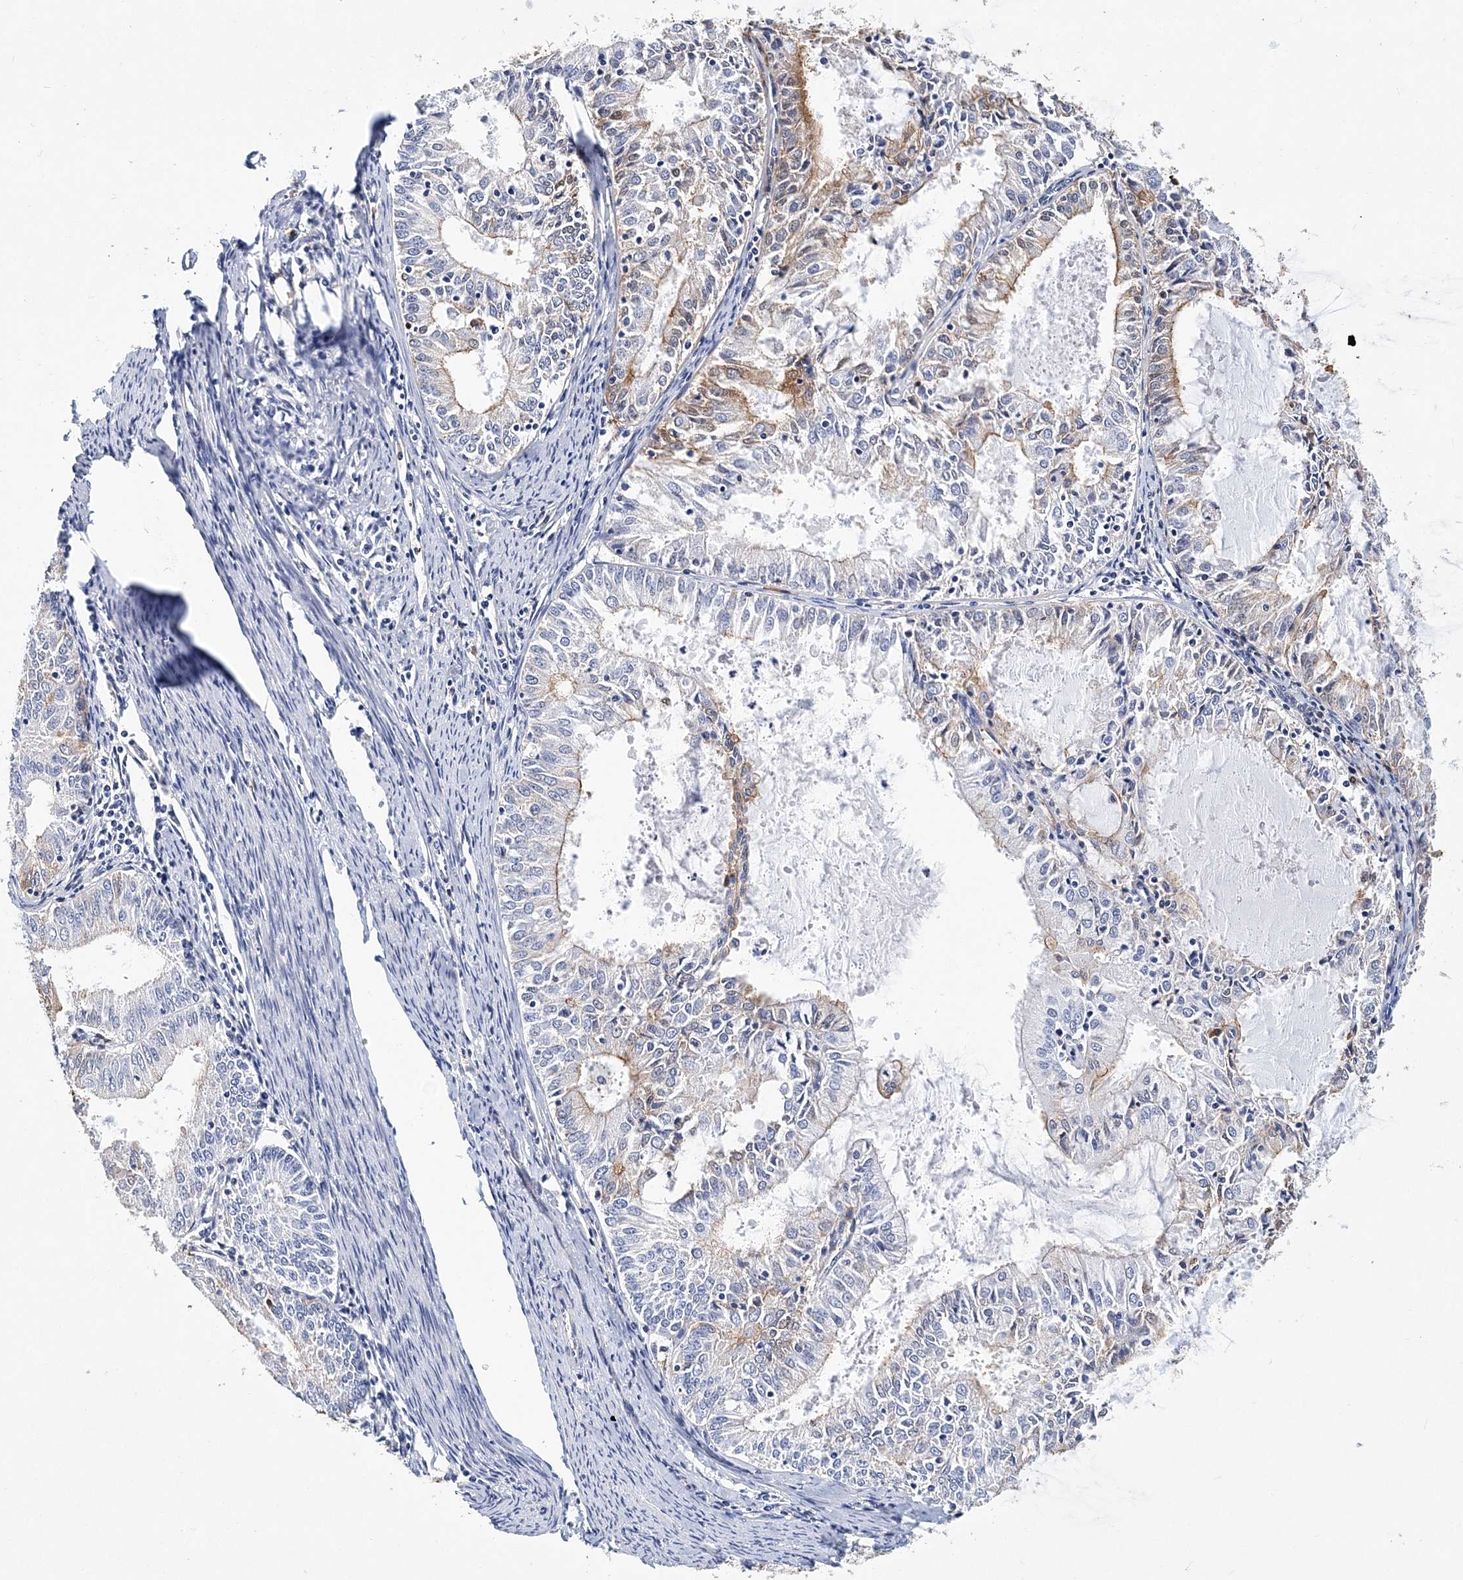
{"staining": {"intensity": "moderate", "quantity": "25%-75%", "location": "cytoplasmic/membranous"}, "tissue": "endometrial cancer", "cell_type": "Tumor cells", "image_type": "cancer", "snomed": [{"axis": "morphology", "description": "Adenocarcinoma, NOS"}, {"axis": "topography", "description": "Endometrium"}], "caption": "High-power microscopy captured an immunohistochemistry photomicrograph of endometrial cancer (adenocarcinoma), revealing moderate cytoplasmic/membranous positivity in approximately 25%-75% of tumor cells.", "gene": "ITGA2B", "patient": {"sex": "female", "age": 57}}